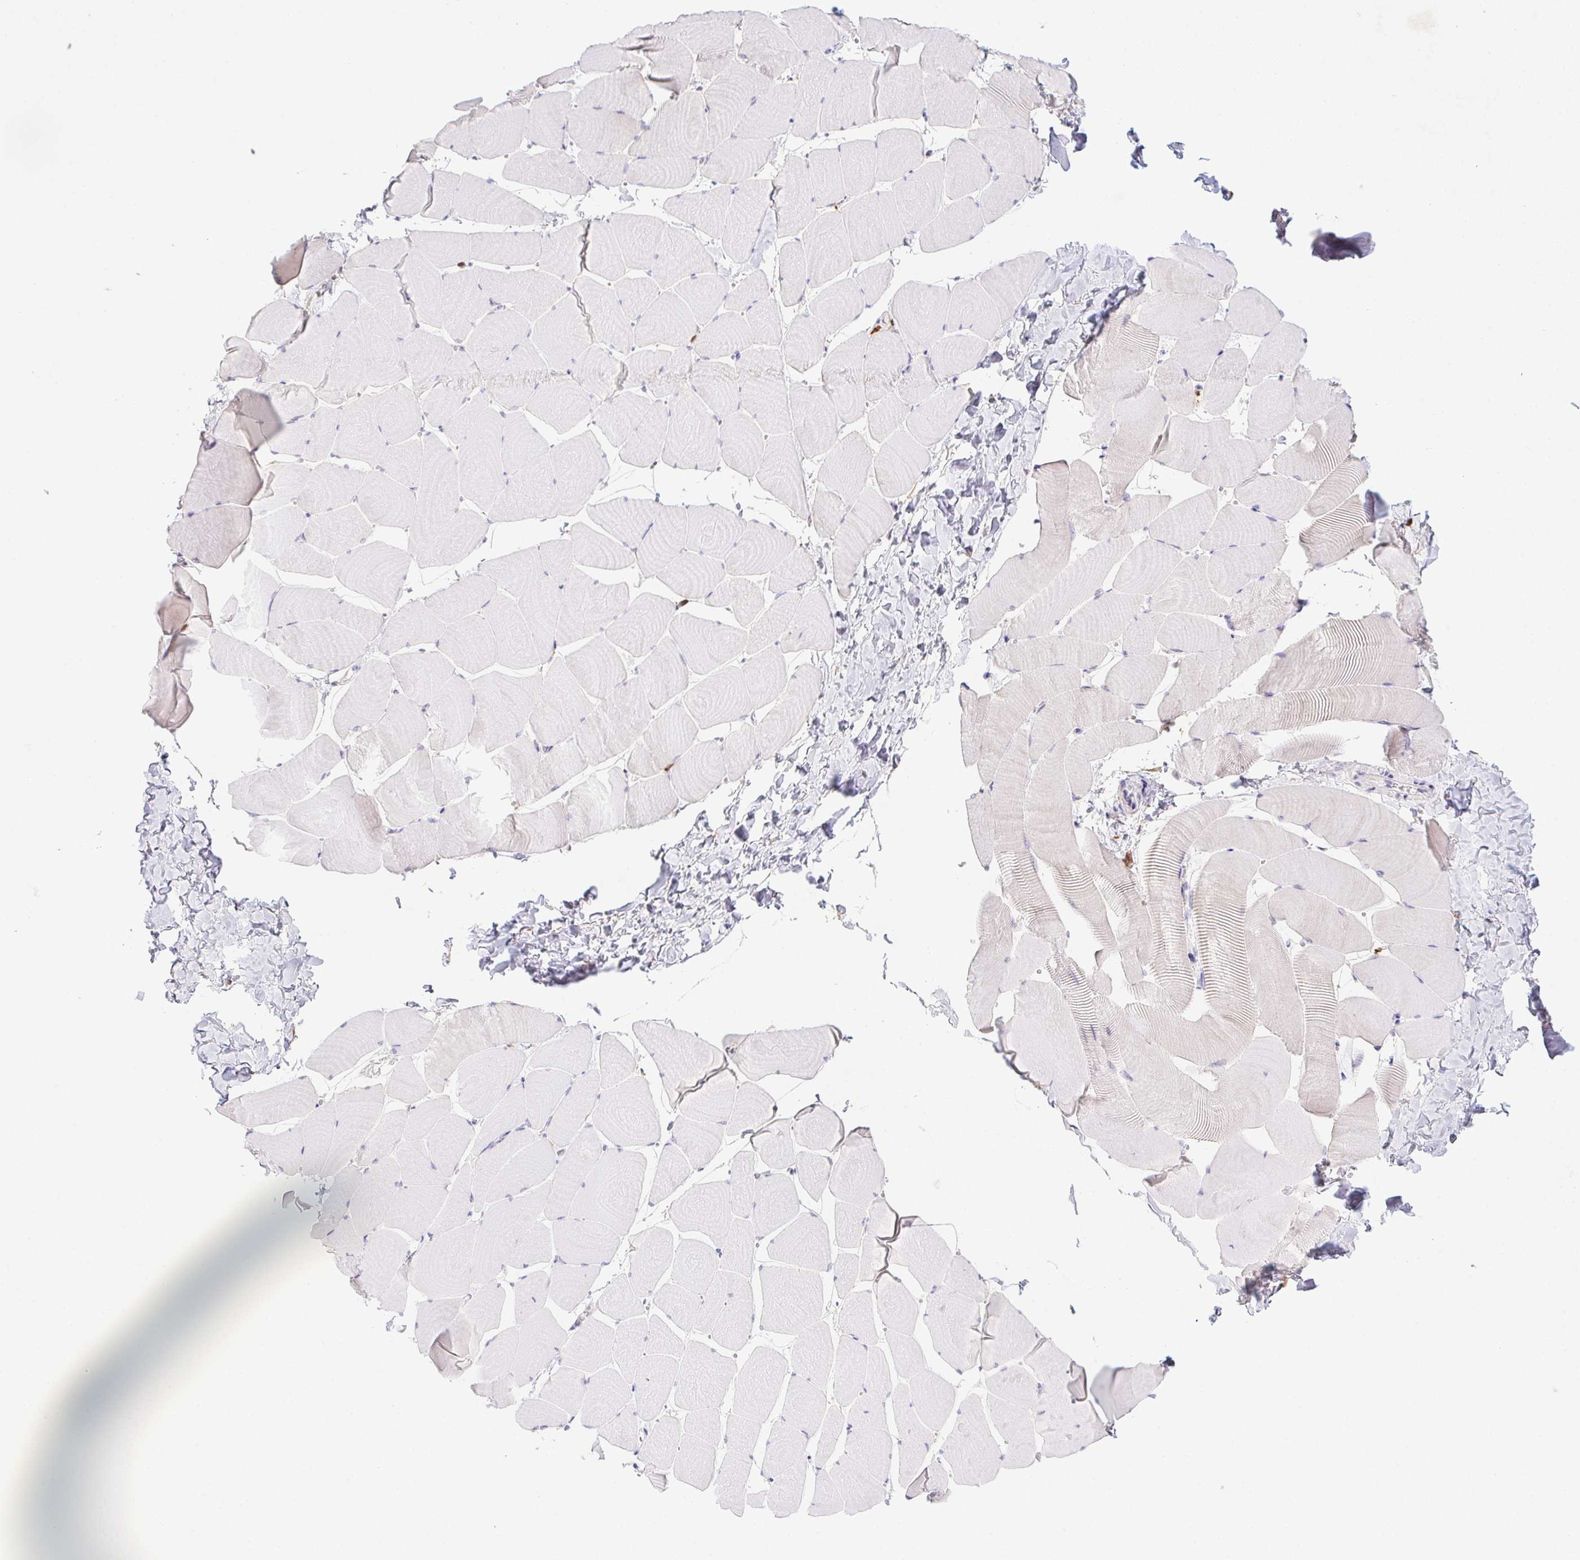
{"staining": {"intensity": "moderate", "quantity": "<25%", "location": "cytoplasmic/membranous"}, "tissue": "skeletal muscle", "cell_type": "Myocytes", "image_type": "normal", "snomed": [{"axis": "morphology", "description": "Normal tissue, NOS"}, {"axis": "topography", "description": "Skeletal muscle"}], "caption": "High-magnification brightfield microscopy of benign skeletal muscle stained with DAB (brown) and counterstained with hematoxylin (blue). myocytes exhibit moderate cytoplasmic/membranous positivity is seen in about<25% of cells.", "gene": "APBB1IP", "patient": {"sex": "male", "age": 25}}